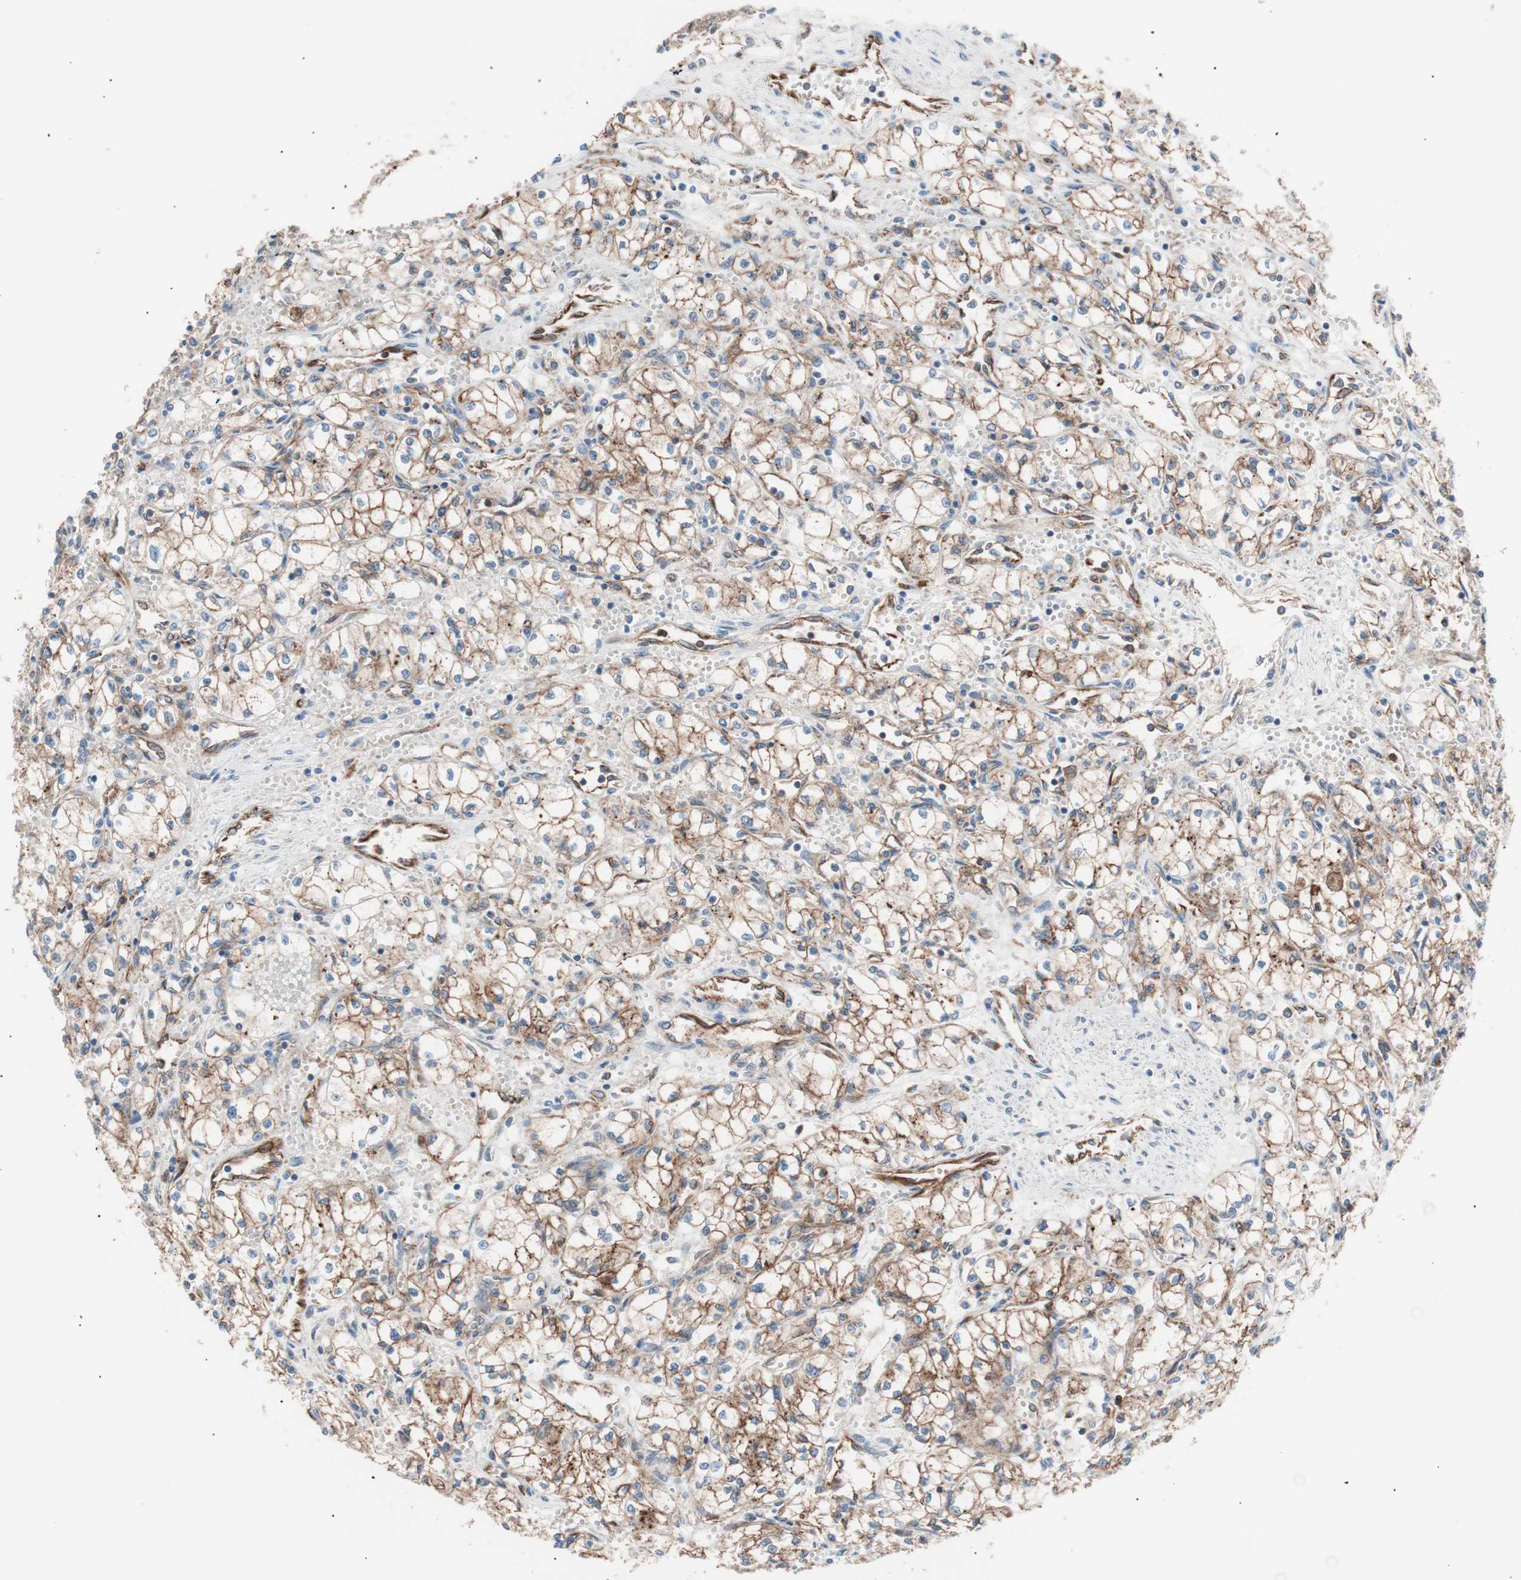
{"staining": {"intensity": "moderate", "quantity": ">75%", "location": "cytoplasmic/membranous"}, "tissue": "renal cancer", "cell_type": "Tumor cells", "image_type": "cancer", "snomed": [{"axis": "morphology", "description": "Normal tissue, NOS"}, {"axis": "morphology", "description": "Adenocarcinoma, NOS"}, {"axis": "topography", "description": "Kidney"}], "caption": "A brown stain labels moderate cytoplasmic/membranous staining of a protein in human renal cancer tumor cells.", "gene": "FLOT2", "patient": {"sex": "male", "age": 59}}